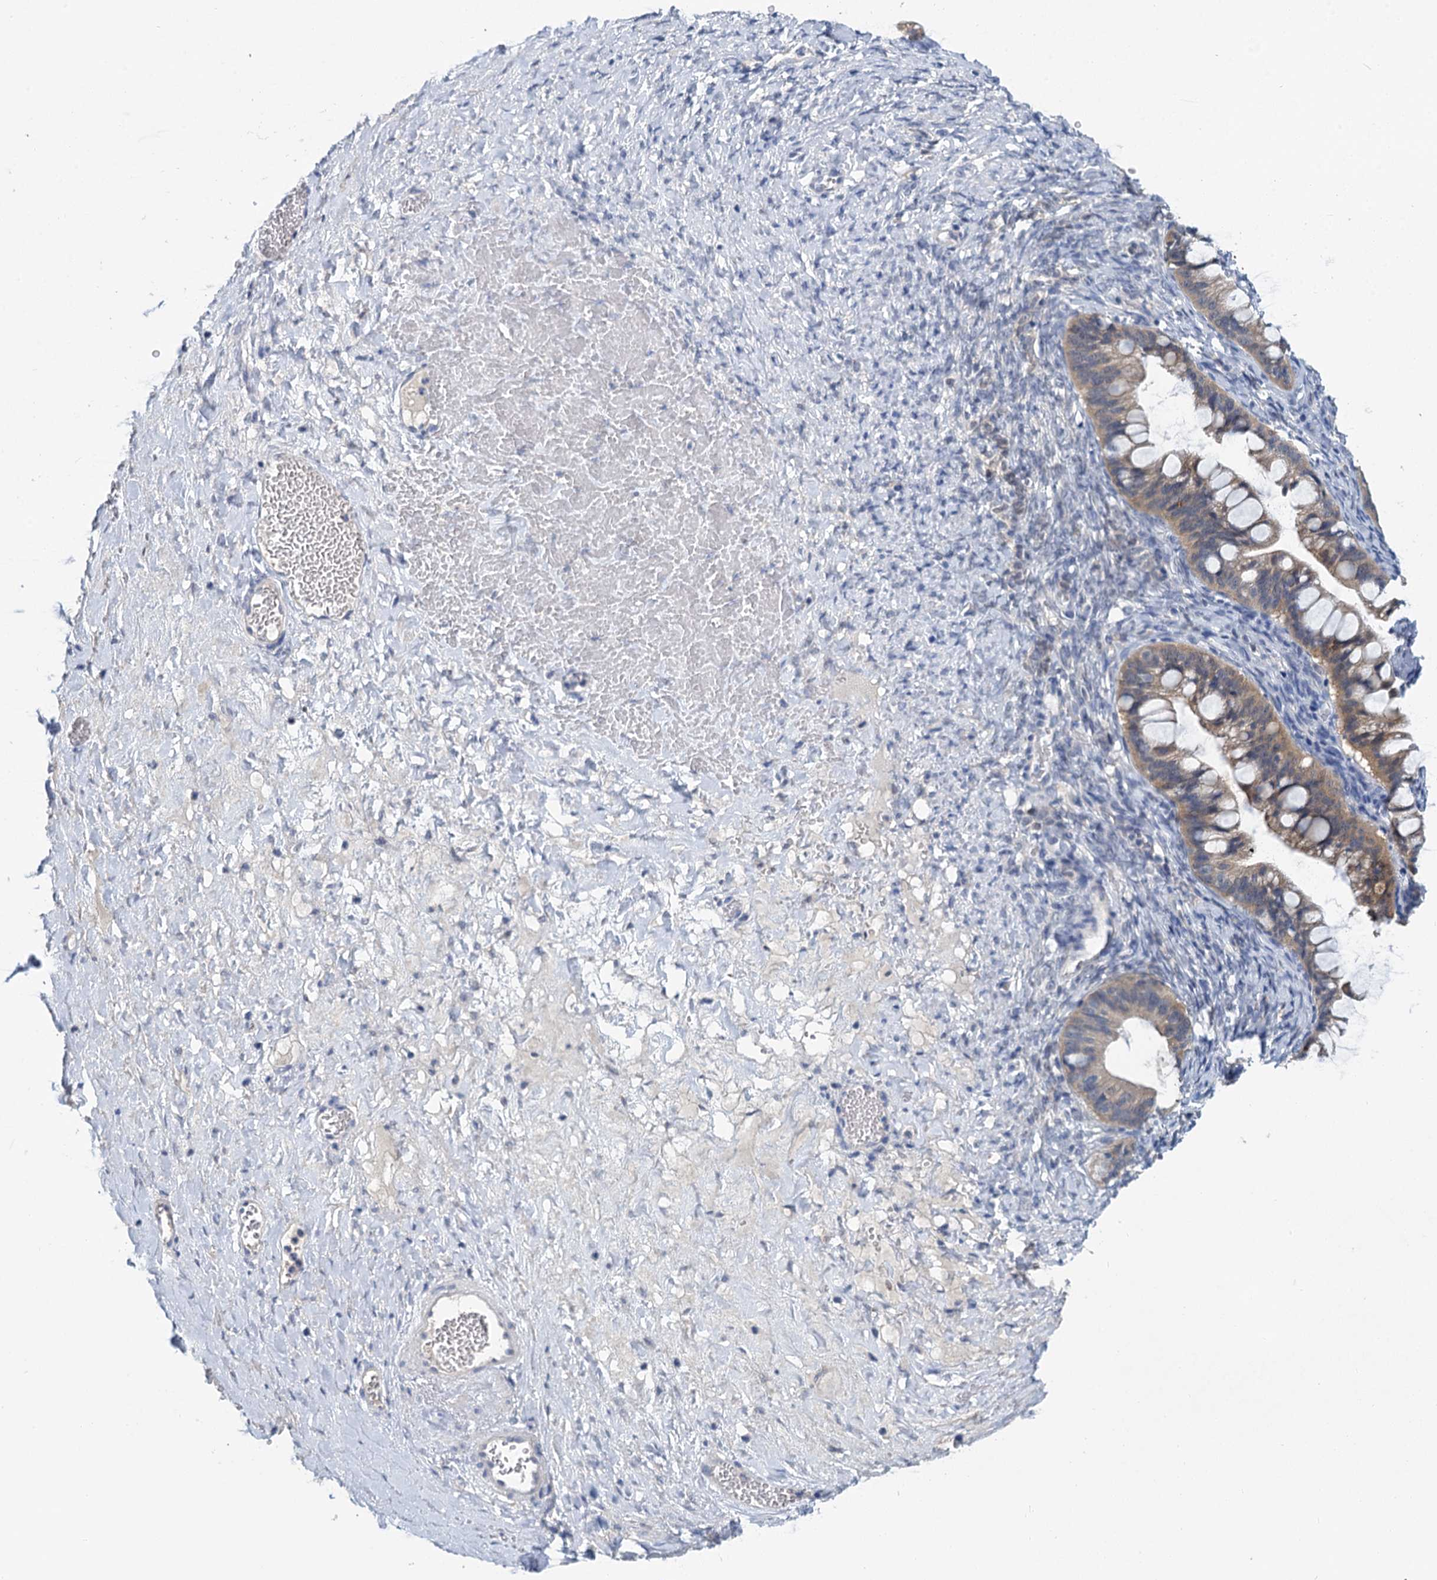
{"staining": {"intensity": "weak", "quantity": ">75%", "location": "cytoplasmic/membranous"}, "tissue": "ovarian cancer", "cell_type": "Tumor cells", "image_type": "cancer", "snomed": [{"axis": "morphology", "description": "Cystadenocarcinoma, mucinous, NOS"}, {"axis": "topography", "description": "Ovary"}], "caption": "A micrograph showing weak cytoplasmic/membranous positivity in about >75% of tumor cells in mucinous cystadenocarcinoma (ovarian), as visualized by brown immunohistochemical staining.", "gene": "ANKRD42", "patient": {"sex": "female", "age": 73}}